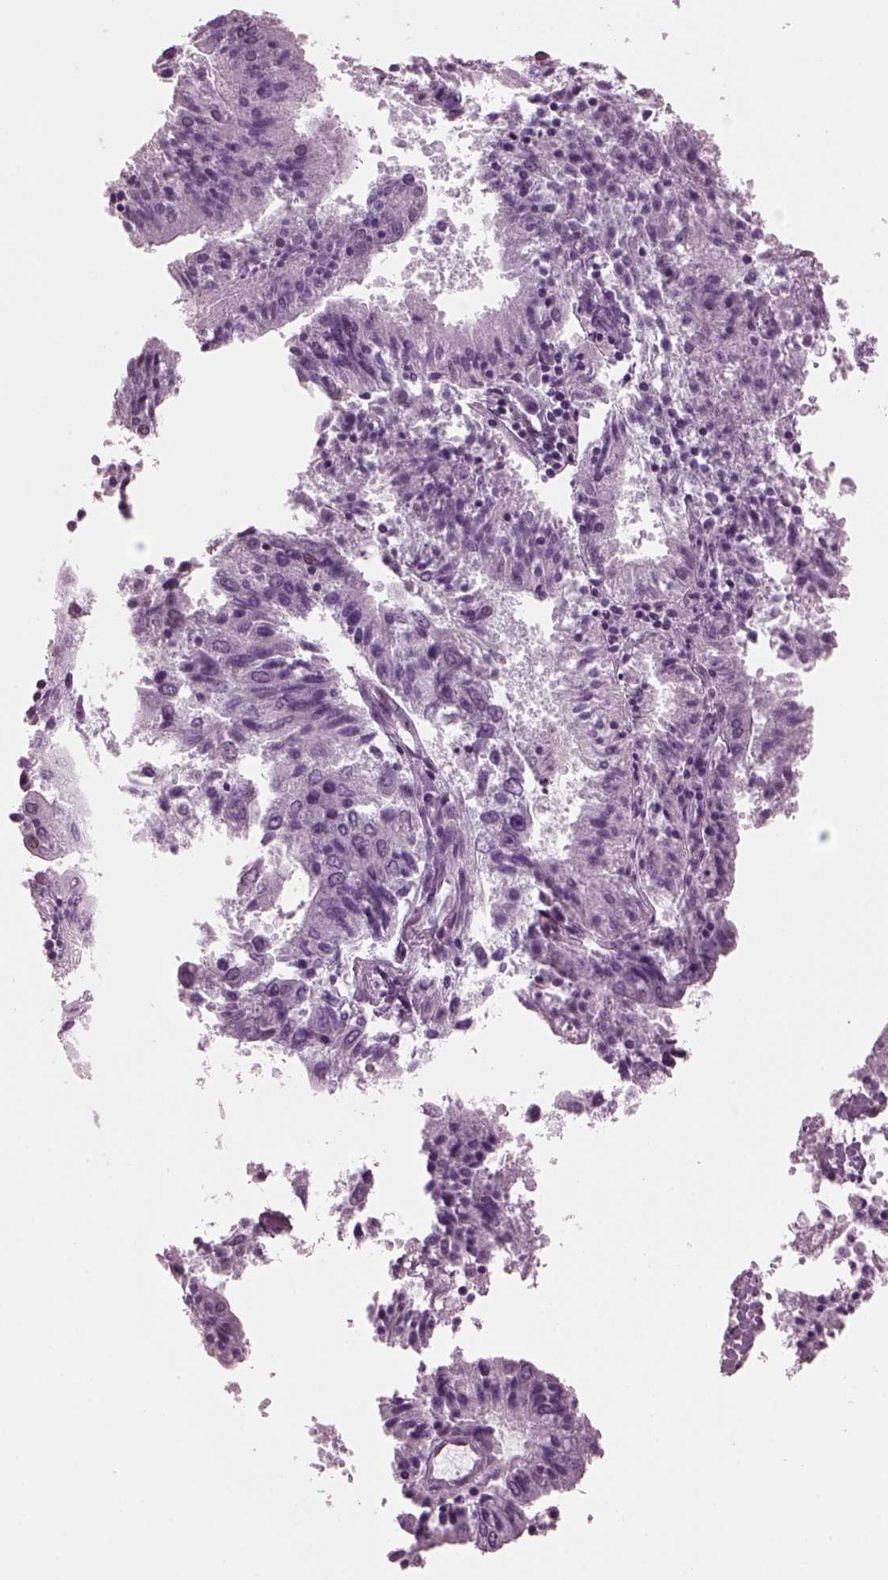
{"staining": {"intensity": "negative", "quantity": "none", "location": "none"}, "tissue": "endometrial cancer", "cell_type": "Tumor cells", "image_type": "cancer", "snomed": [{"axis": "morphology", "description": "Adenocarcinoma, NOS"}, {"axis": "topography", "description": "Endometrium"}], "caption": "DAB (3,3'-diaminobenzidine) immunohistochemical staining of endometrial adenocarcinoma shows no significant positivity in tumor cells.", "gene": "KRTAP3-2", "patient": {"sex": "female", "age": 82}}